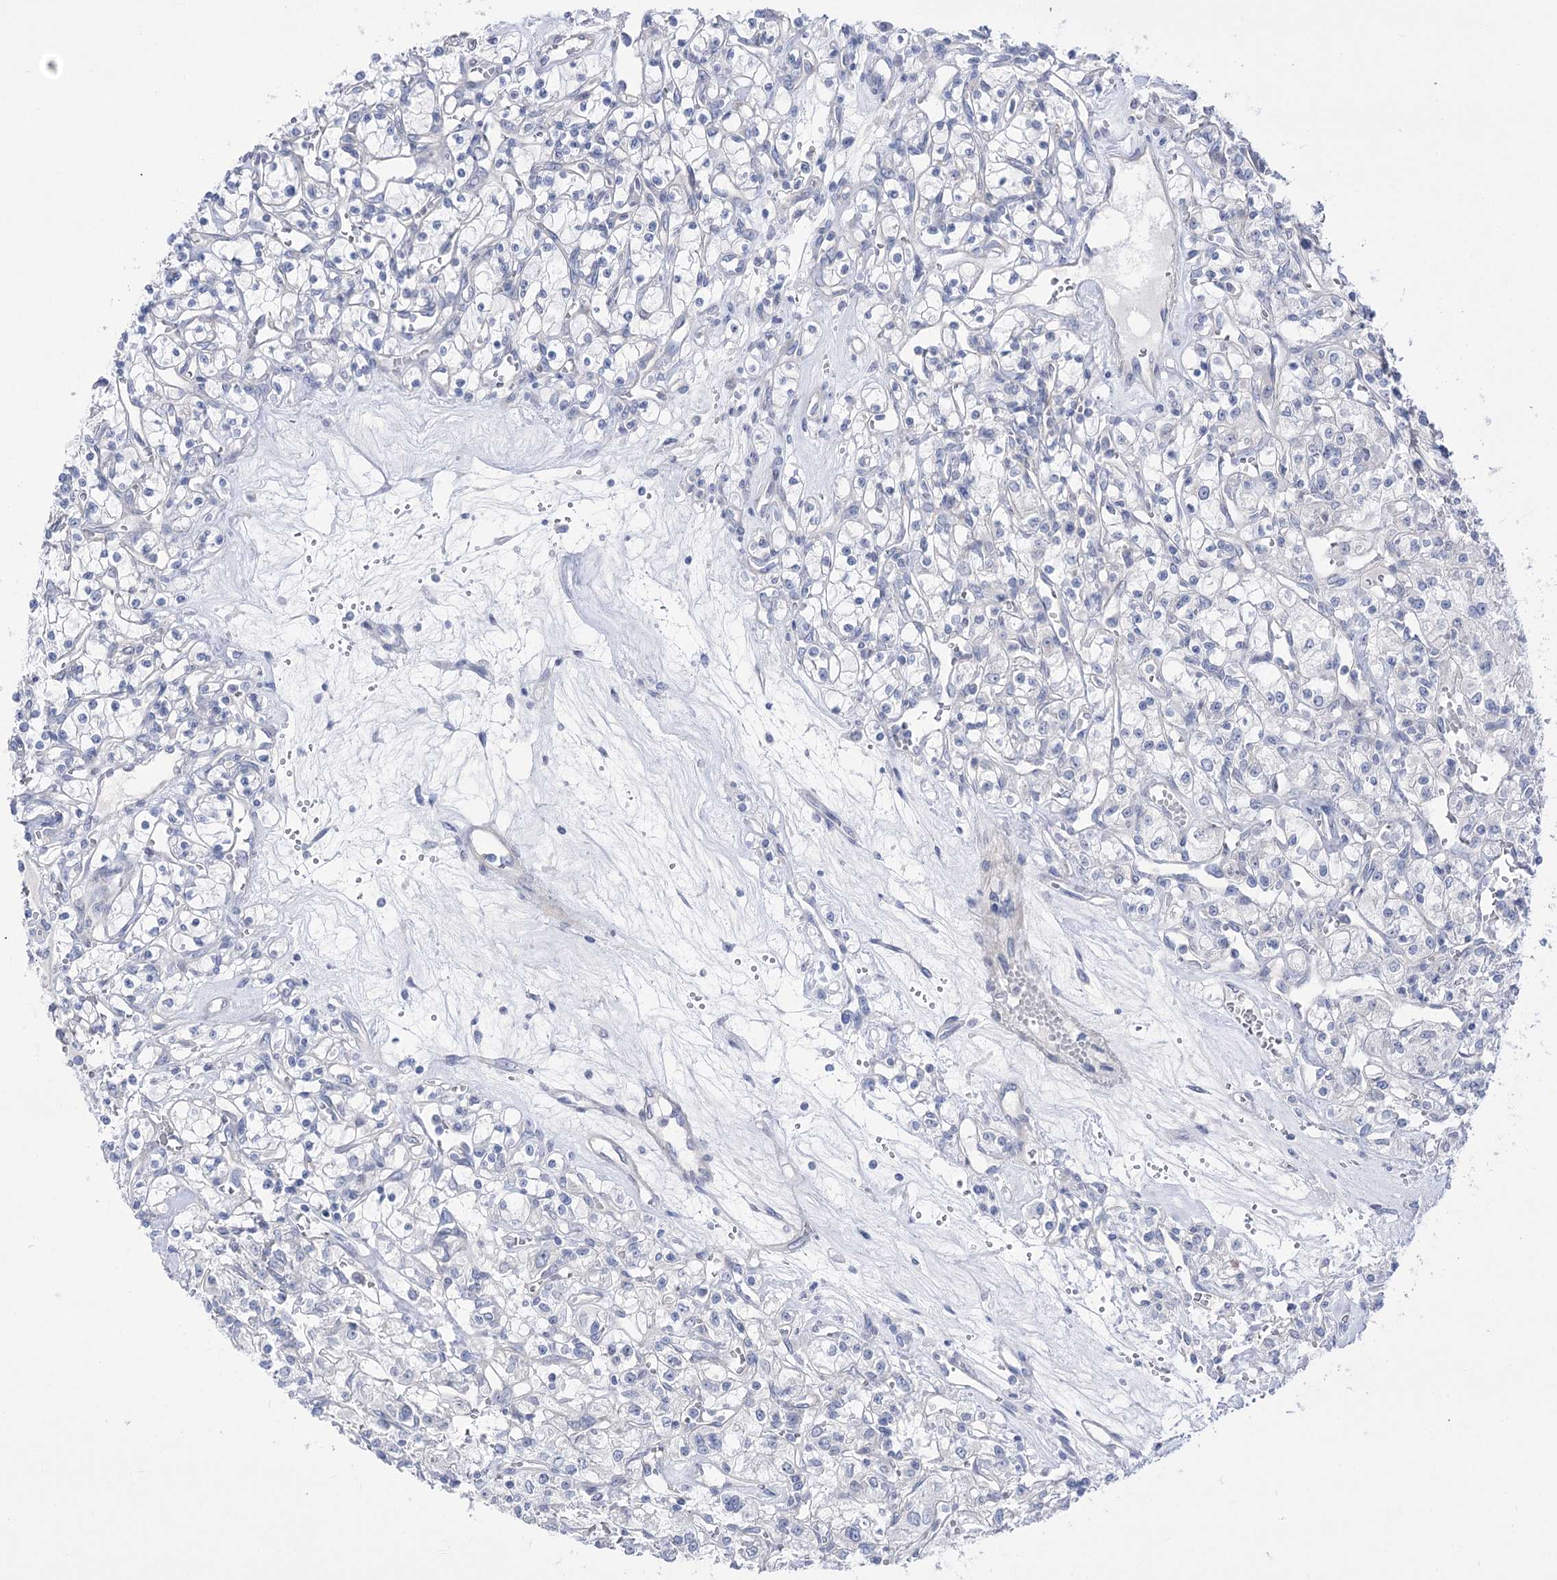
{"staining": {"intensity": "negative", "quantity": "none", "location": "none"}, "tissue": "renal cancer", "cell_type": "Tumor cells", "image_type": "cancer", "snomed": [{"axis": "morphology", "description": "Adenocarcinoma, NOS"}, {"axis": "topography", "description": "Kidney"}], "caption": "The immunohistochemistry (IHC) image has no significant expression in tumor cells of renal cancer tissue.", "gene": "HELT", "patient": {"sex": "female", "age": 59}}